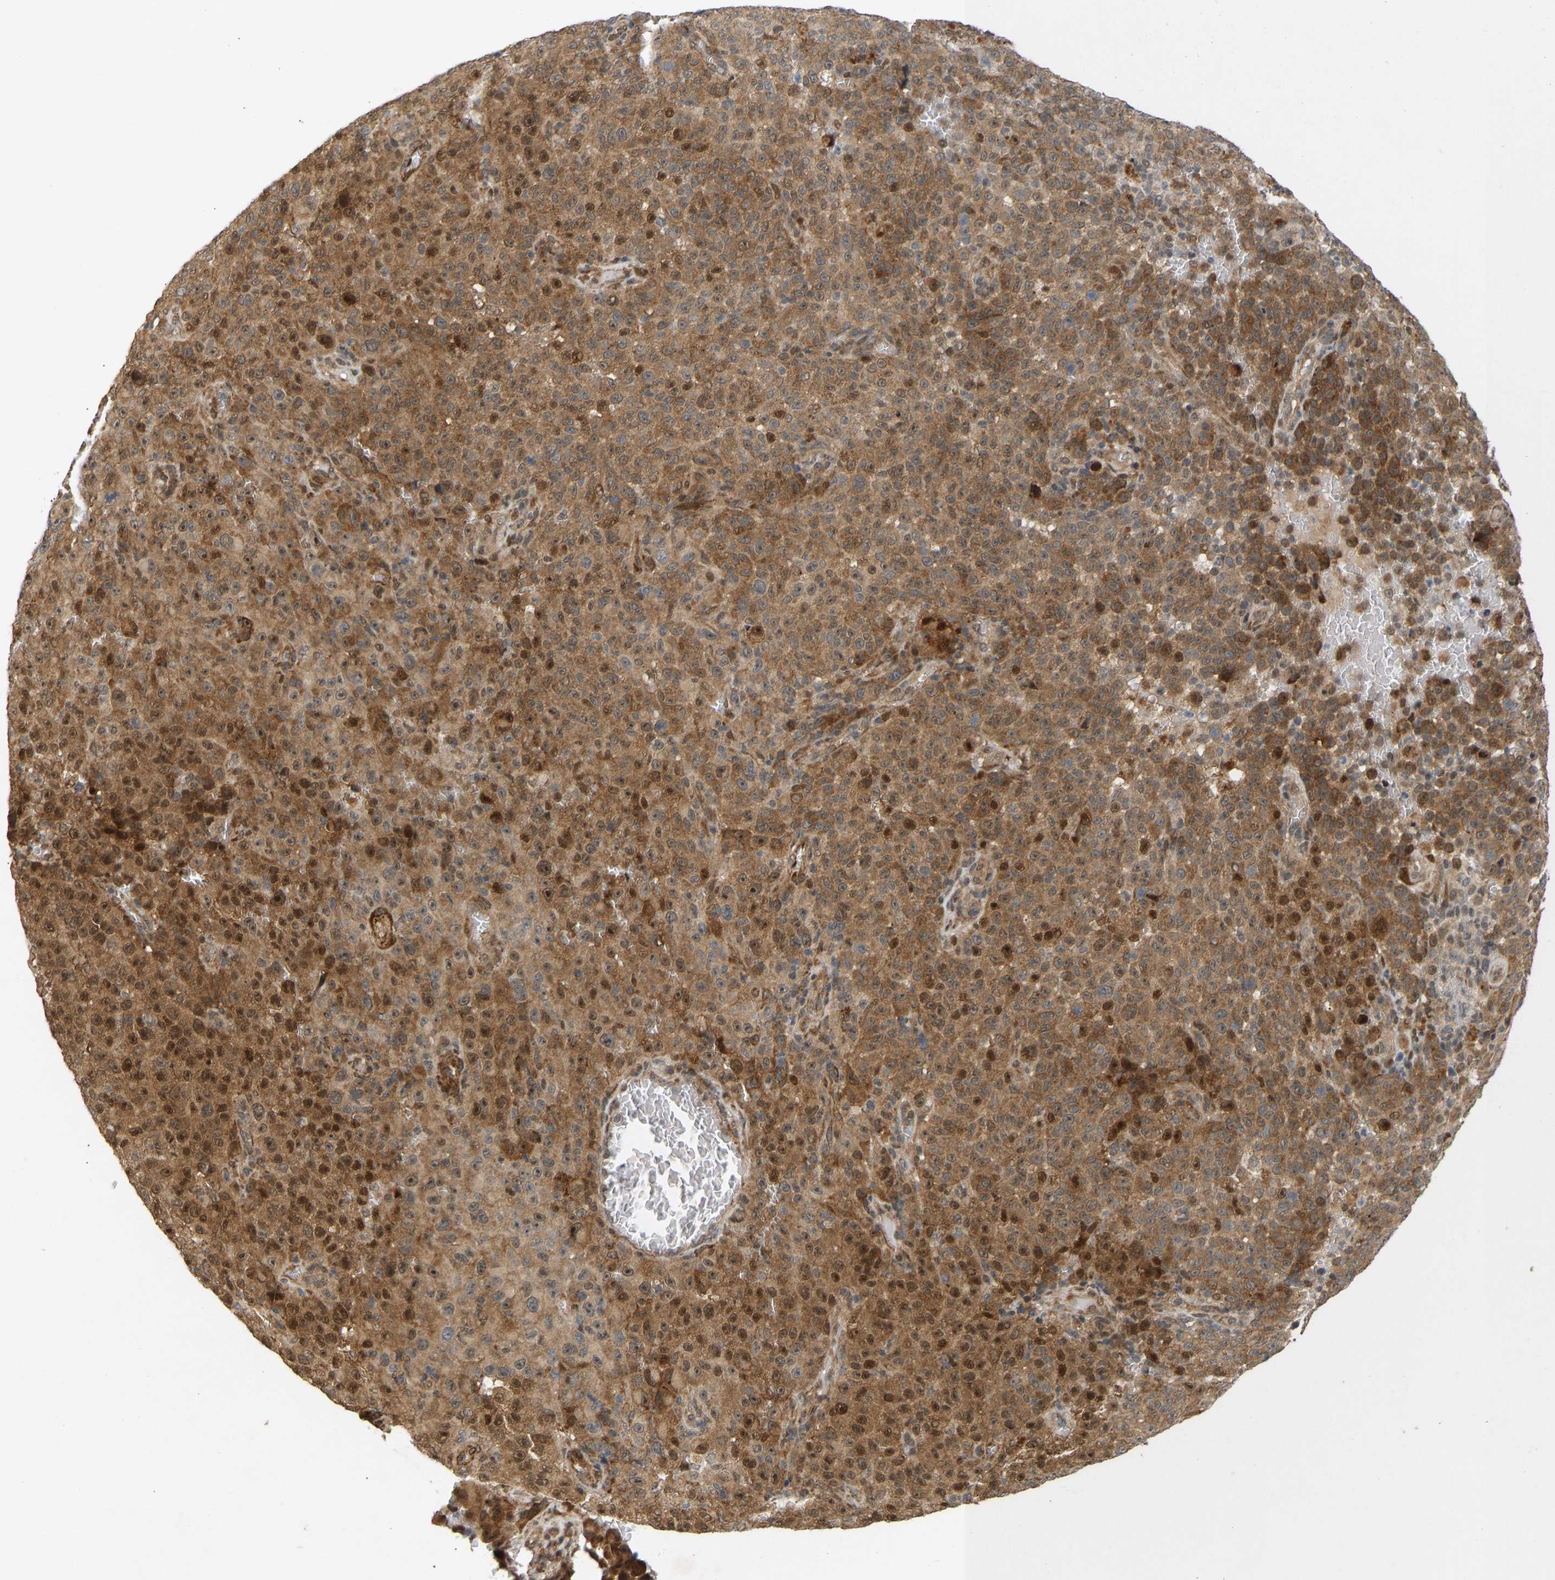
{"staining": {"intensity": "moderate", "quantity": ">75%", "location": "cytoplasmic/membranous,nuclear"}, "tissue": "melanoma", "cell_type": "Tumor cells", "image_type": "cancer", "snomed": [{"axis": "morphology", "description": "Malignant melanoma, NOS"}, {"axis": "topography", "description": "Skin"}], "caption": "This is a photomicrograph of immunohistochemistry staining of malignant melanoma, which shows moderate staining in the cytoplasmic/membranous and nuclear of tumor cells.", "gene": "BAG1", "patient": {"sex": "female", "age": 82}}